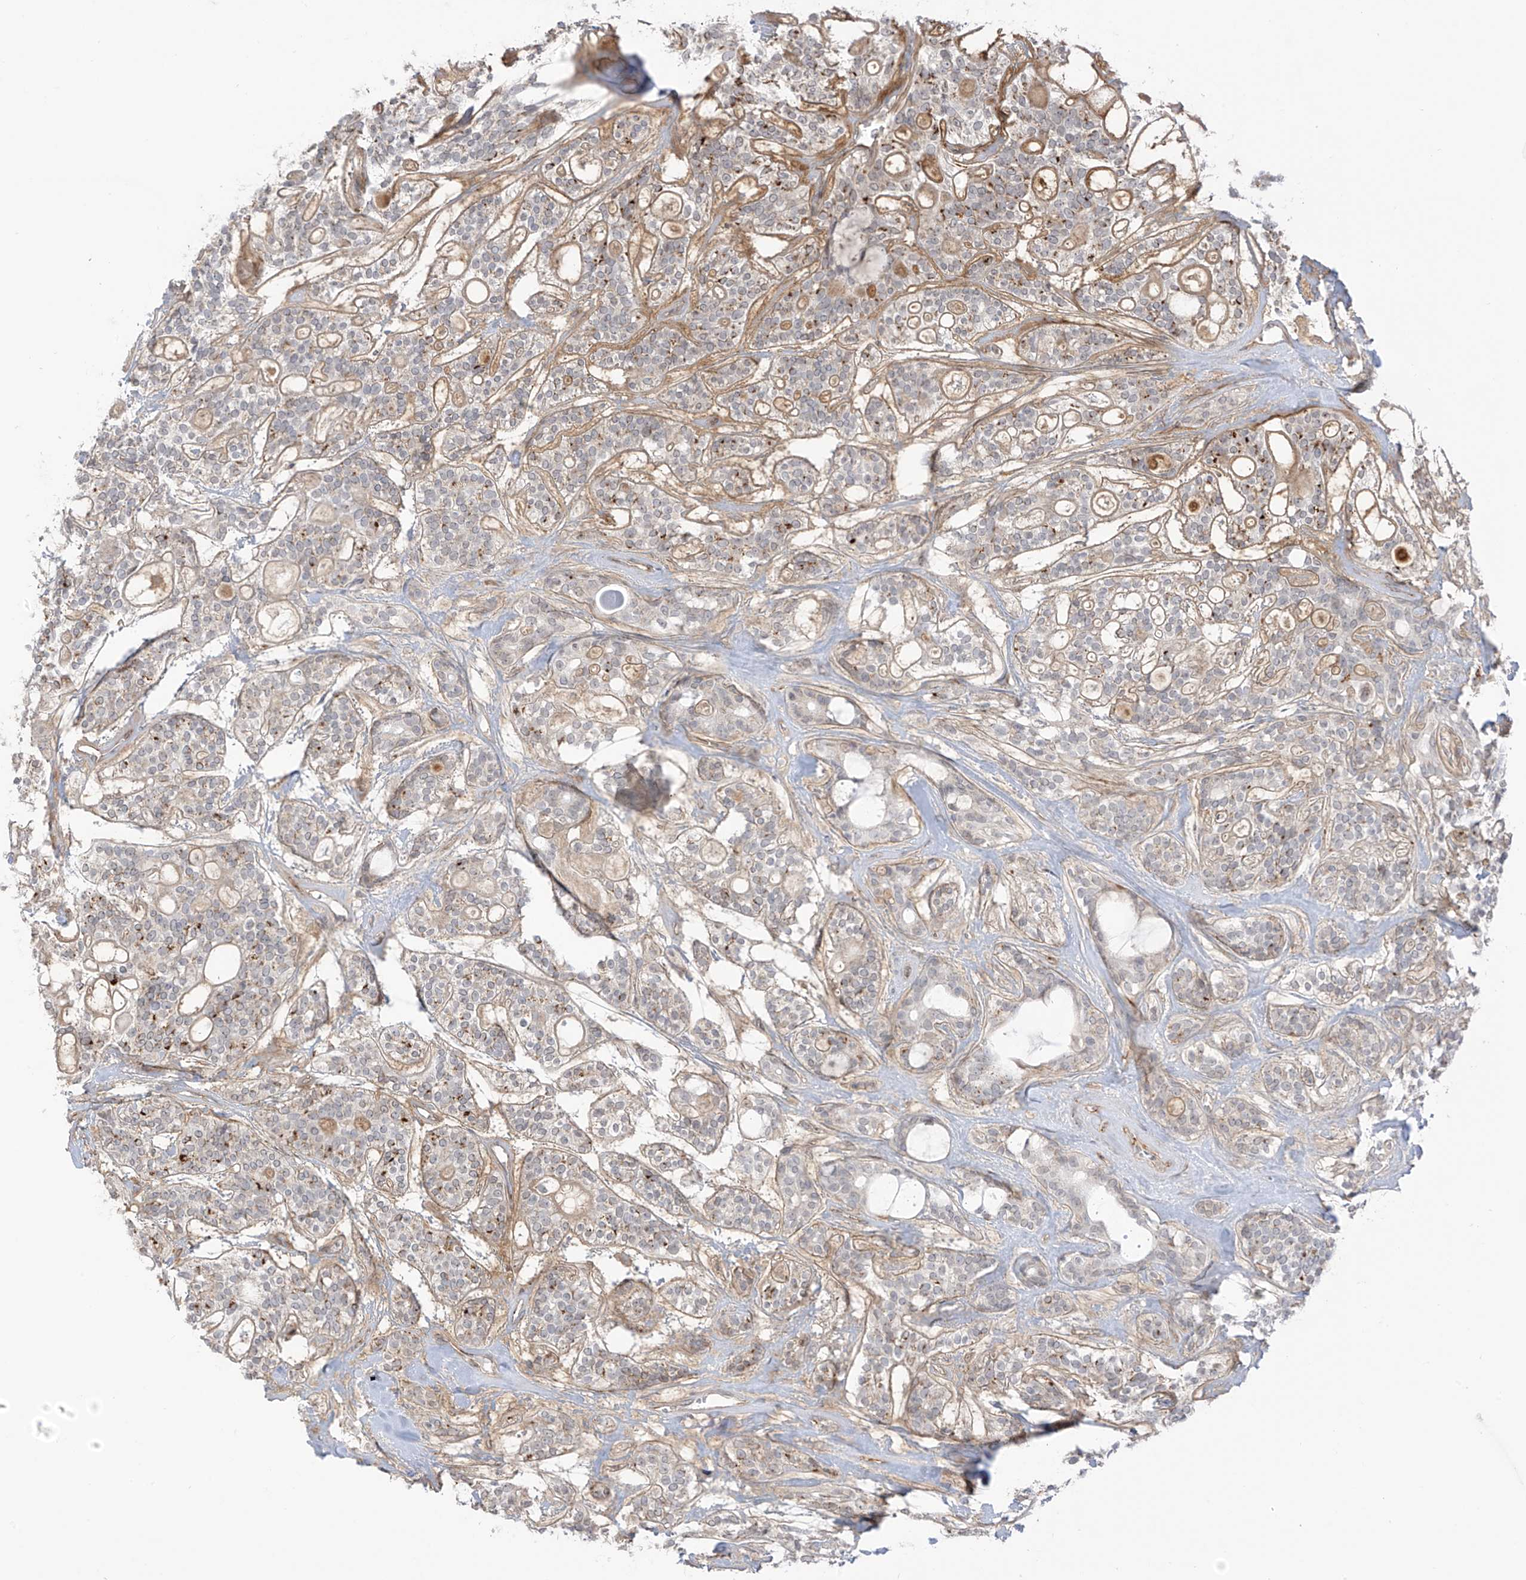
{"staining": {"intensity": "strong", "quantity": "<25%", "location": "cytoplasmic/membranous"}, "tissue": "head and neck cancer", "cell_type": "Tumor cells", "image_type": "cancer", "snomed": [{"axis": "morphology", "description": "Adenocarcinoma, NOS"}, {"axis": "topography", "description": "Head-Neck"}], "caption": "Head and neck cancer stained with DAB immunohistochemistry shows medium levels of strong cytoplasmic/membranous positivity in approximately <25% of tumor cells.", "gene": "HS6ST2", "patient": {"sex": "male", "age": 66}}